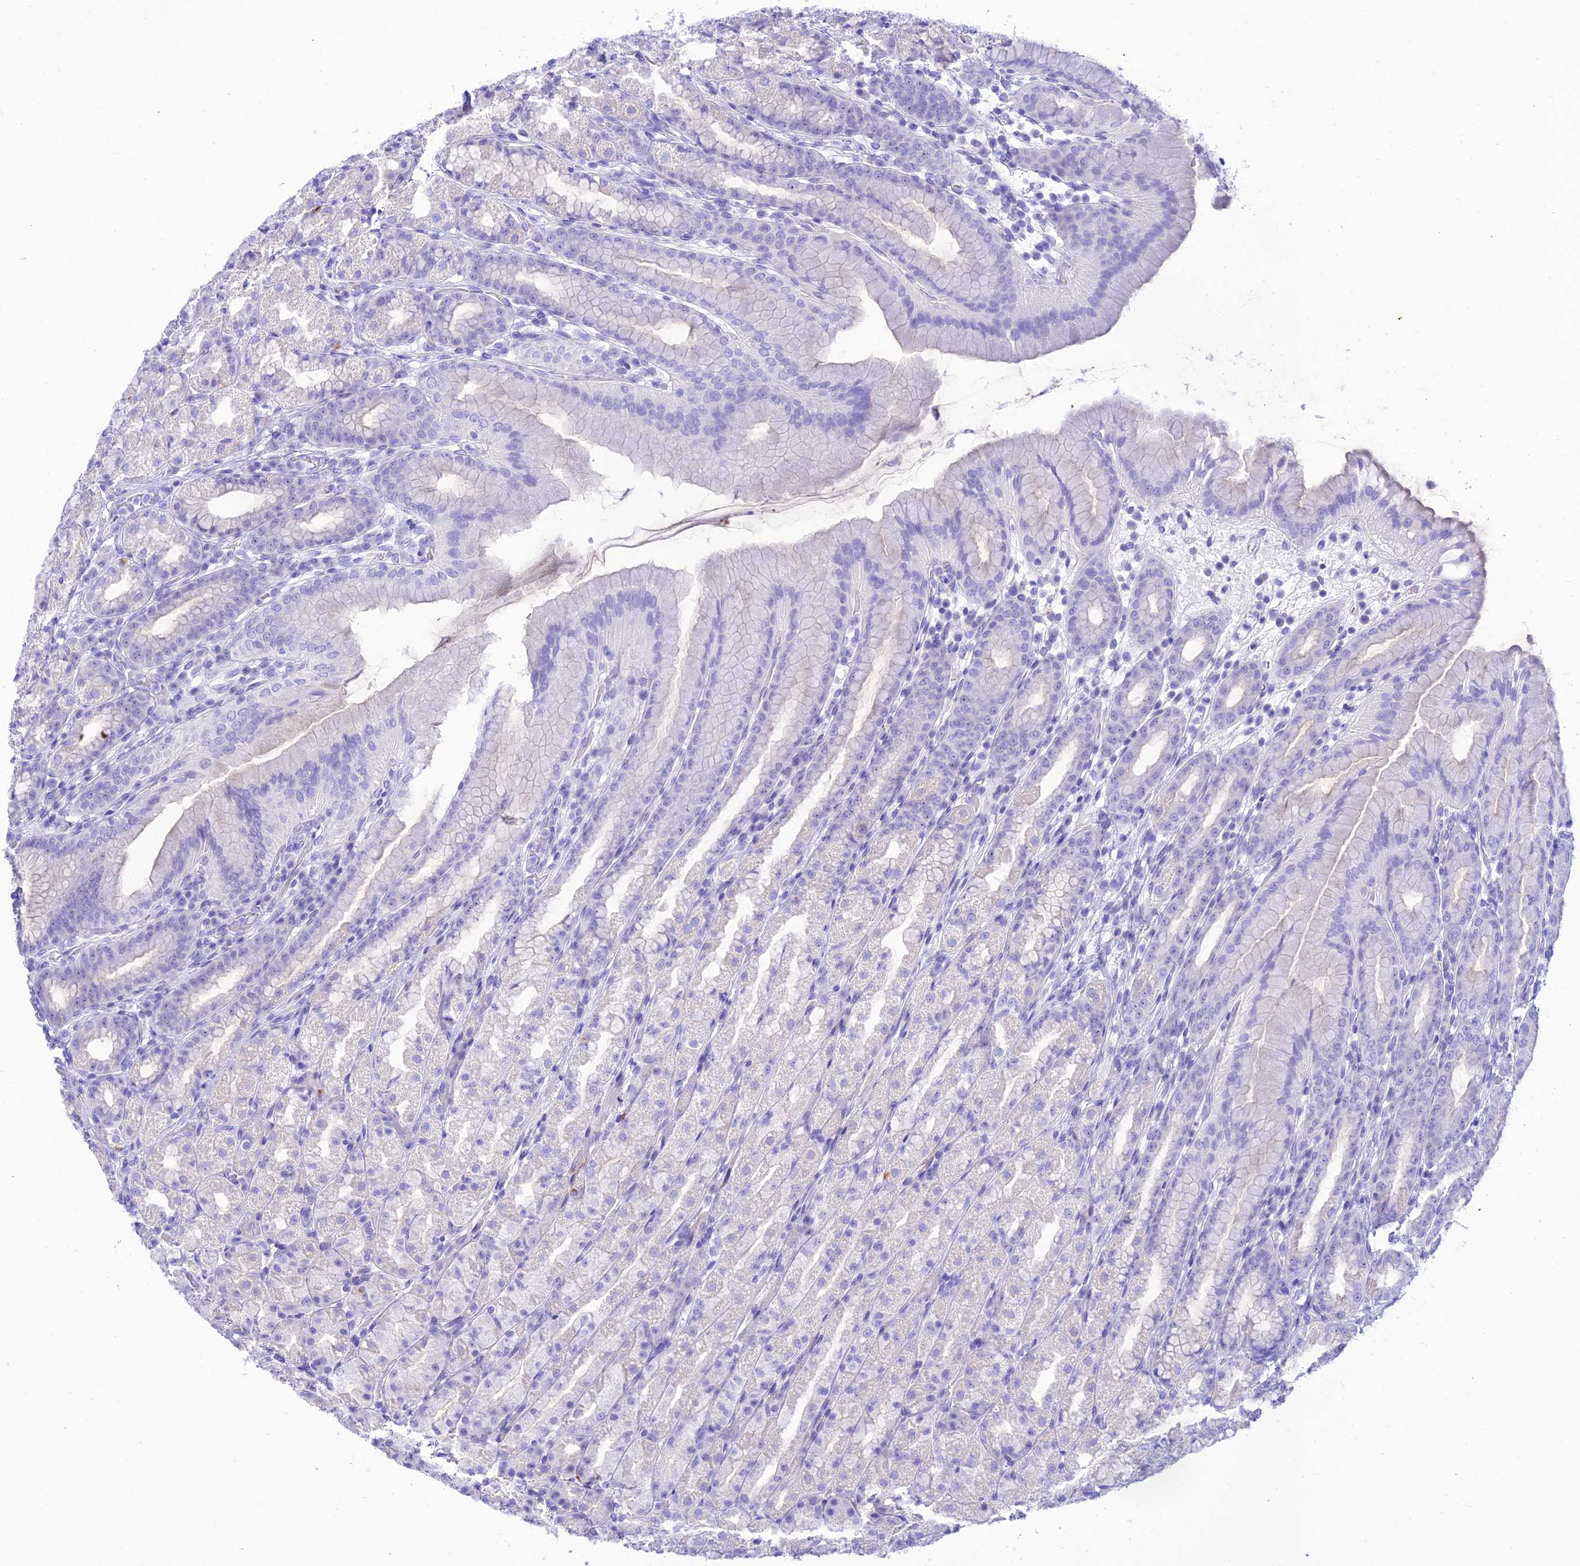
{"staining": {"intensity": "negative", "quantity": "none", "location": "none"}, "tissue": "stomach", "cell_type": "Glandular cells", "image_type": "normal", "snomed": [{"axis": "morphology", "description": "Normal tissue, NOS"}, {"axis": "topography", "description": "Stomach, upper"}], "caption": "This is an immunohistochemistry image of normal human stomach. There is no positivity in glandular cells.", "gene": "PRNP", "patient": {"sex": "male", "age": 68}}